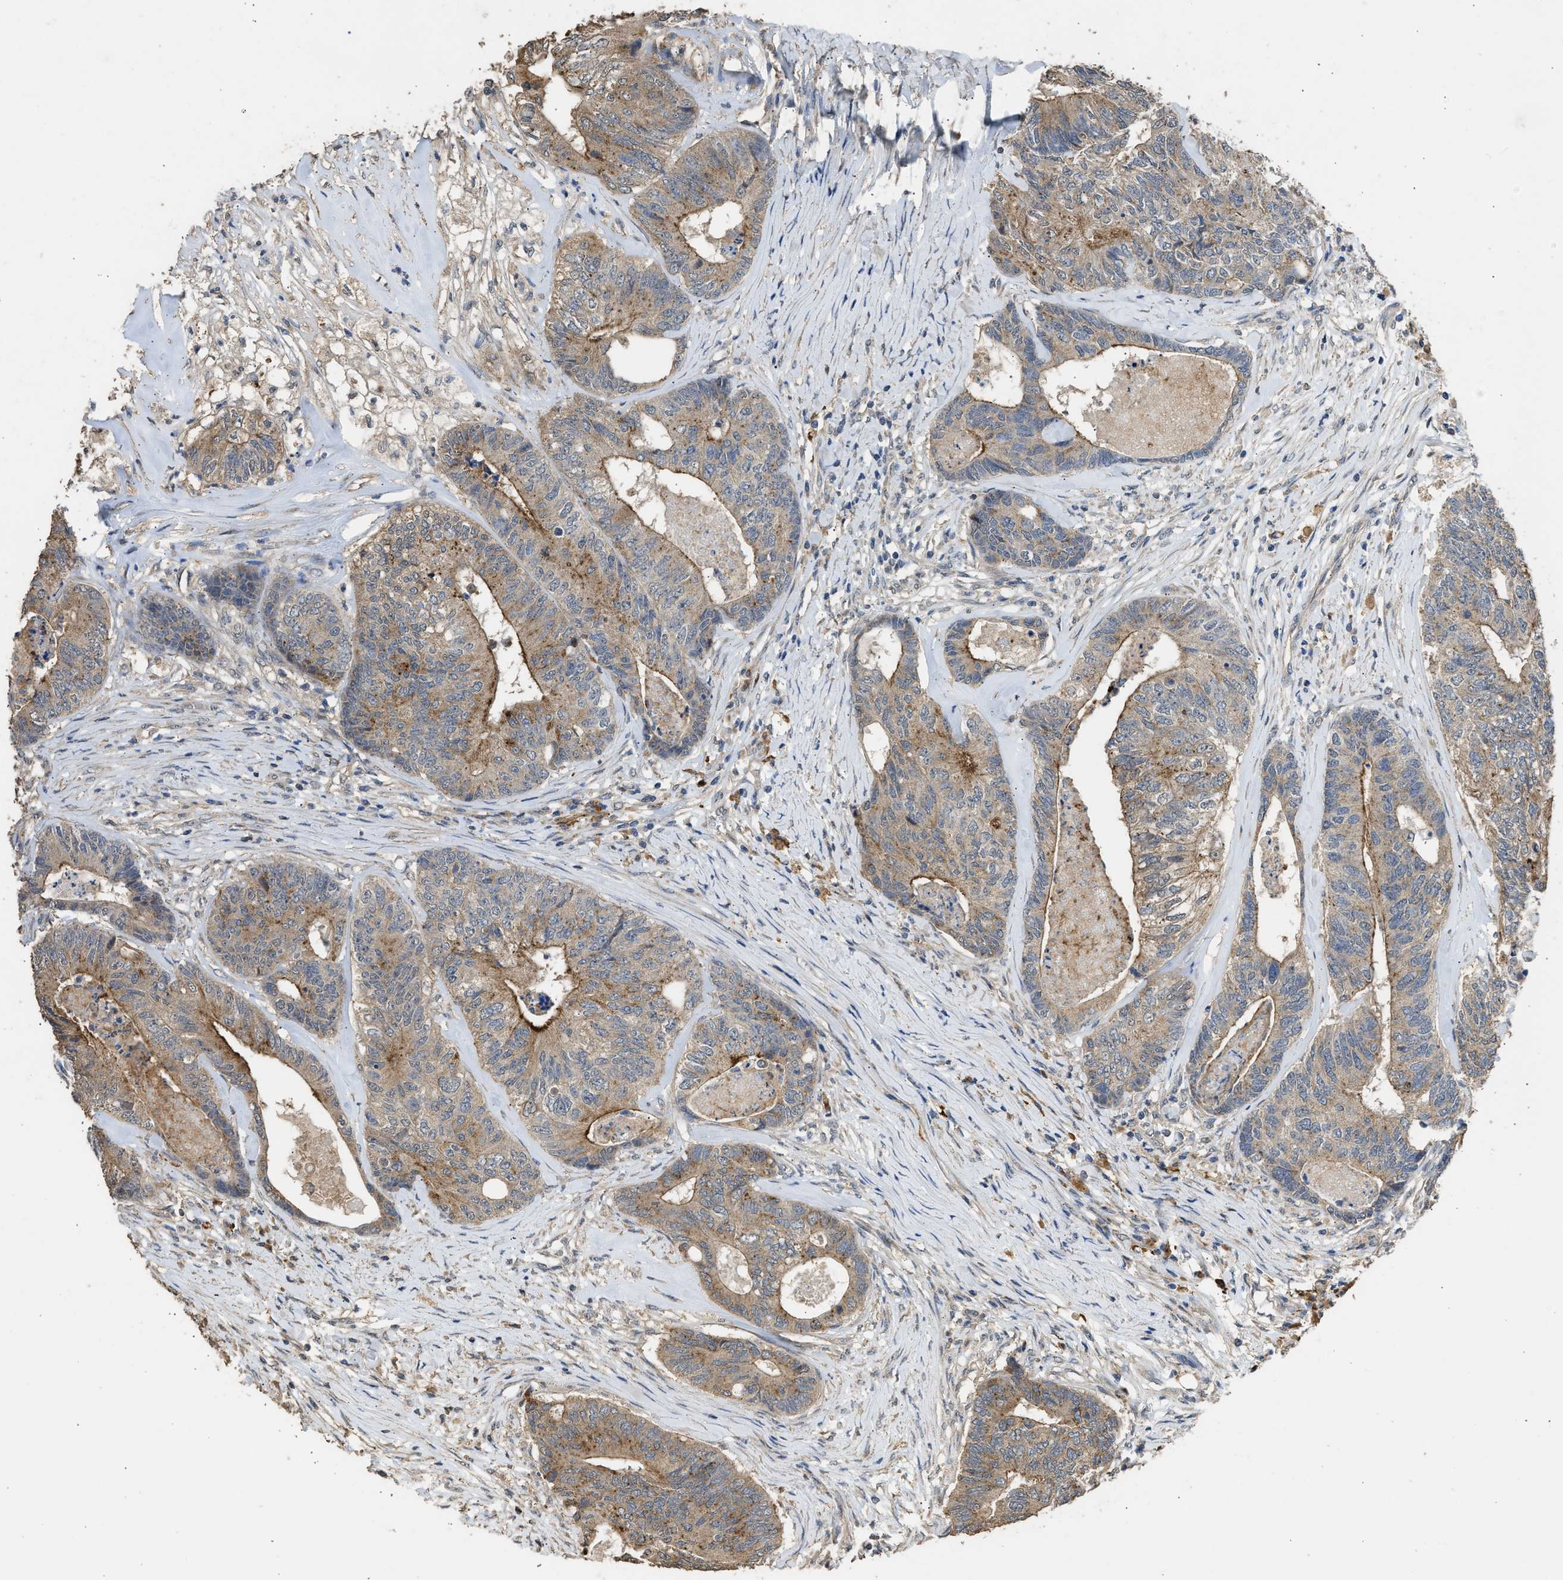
{"staining": {"intensity": "moderate", "quantity": ">75%", "location": "cytoplasmic/membranous"}, "tissue": "colorectal cancer", "cell_type": "Tumor cells", "image_type": "cancer", "snomed": [{"axis": "morphology", "description": "Adenocarcinoma, NOS"}, {"axis": "topography", "description": "Colon"}], "caption": "Immunohistochemical staining of colorectal adenocarcinoma demonstrates medium levels of moderate cytoplasmic/membranous protein expression in about >75% of tumor cells.", "gene": "SPINT2", "patient": {"sex": "female", "age": 67}}